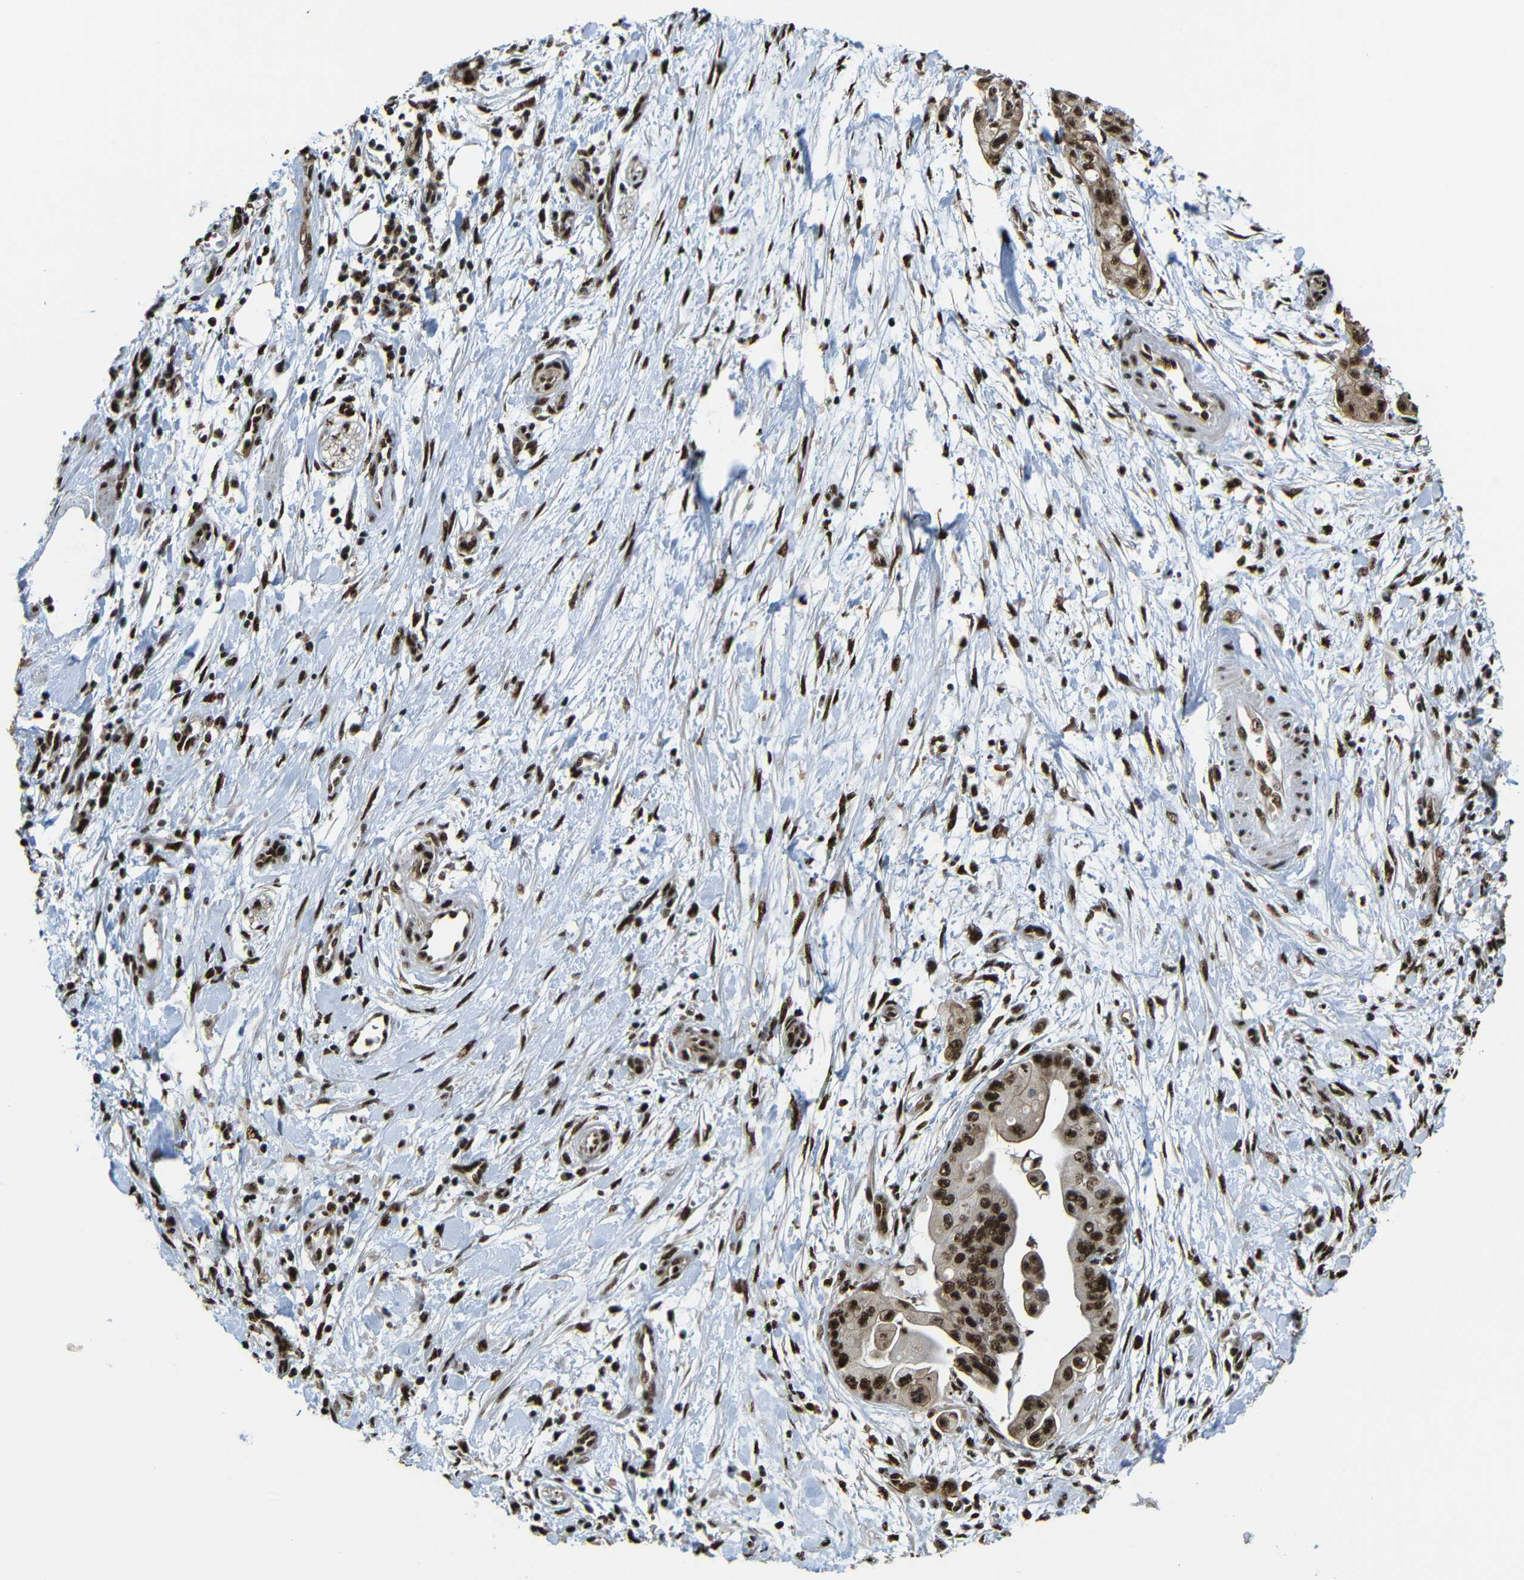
{"staining": {"intensity": "strong", "quantity": ">75%", "location": "nuclear"}, "tissue": "pancreatic cancer", "cell_type": "Tumor cells", "image_type": "cancer", "snomed": [{"axis": "morphology", "description": "Adenocarcinoma, NOS"}, {"axis": "topography", "description": "Pancreas"}], "caption": "Approximately >75% of tumor cells in human adenocarcinoma (pancreatic) demonstrate strong nuclear protein positivity as visualized by brown immunohistochemical staining.", "gene": "TCF7L2", "patient": {"sex": "female", "age": 75}}